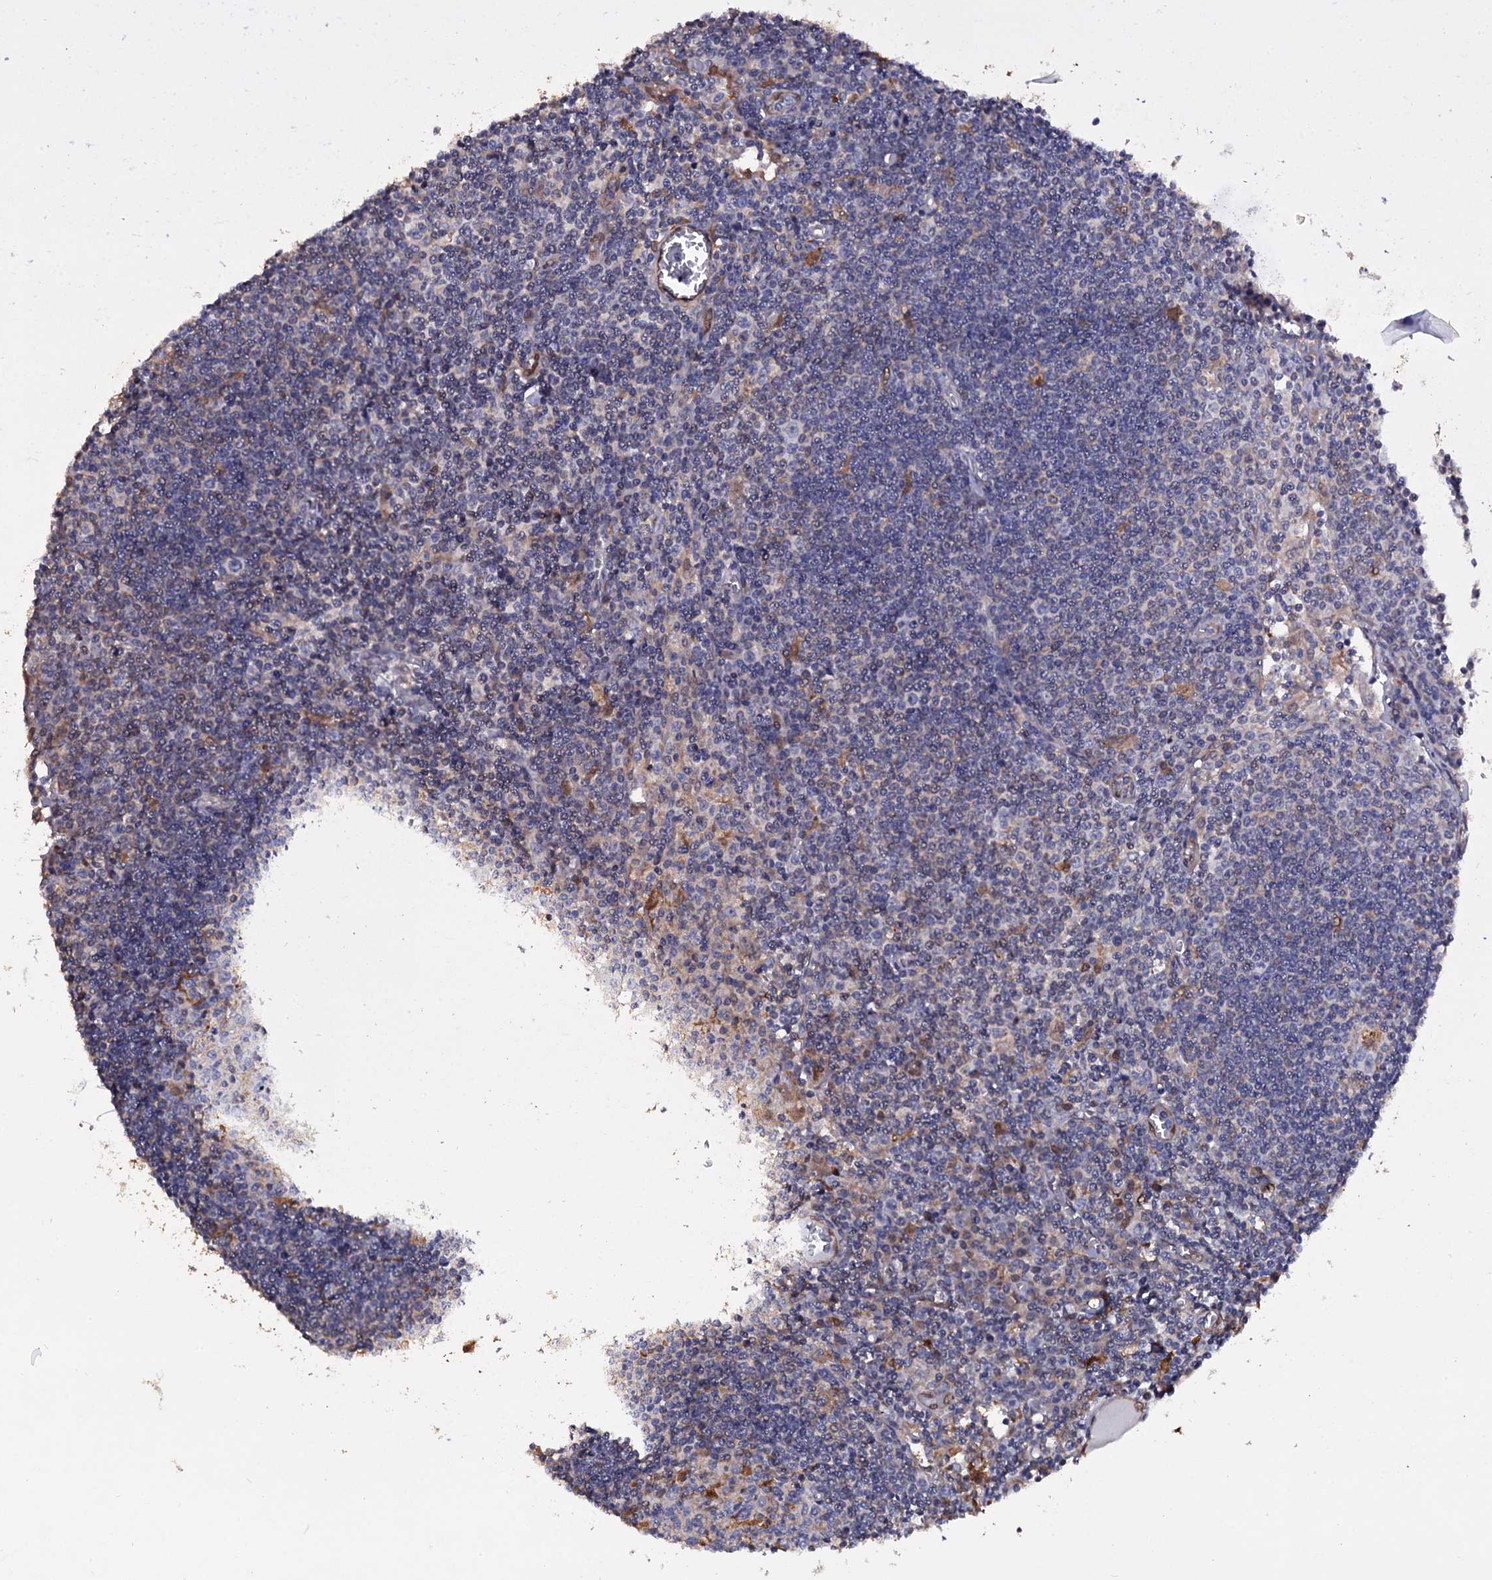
{"staining": {"intensity": "negative", "quantity": "none", "location": "none"}, "tissue": "lymph node", "cell_type": "Germinal center cells", "image_type": "normal", "snomed": [{"axis": "morphology", "description": "Normal tissue, NOS"}, {"axis": "topography", "description": "Lymph node"}], "caption": "DAB (3,3'-diaminobenzidine) immunohistochemical staining of benign lymph node displays no significant expression in germinal center cells.", "gene": "CRYL1", "patient": {"sex": "female", "age": 55}}